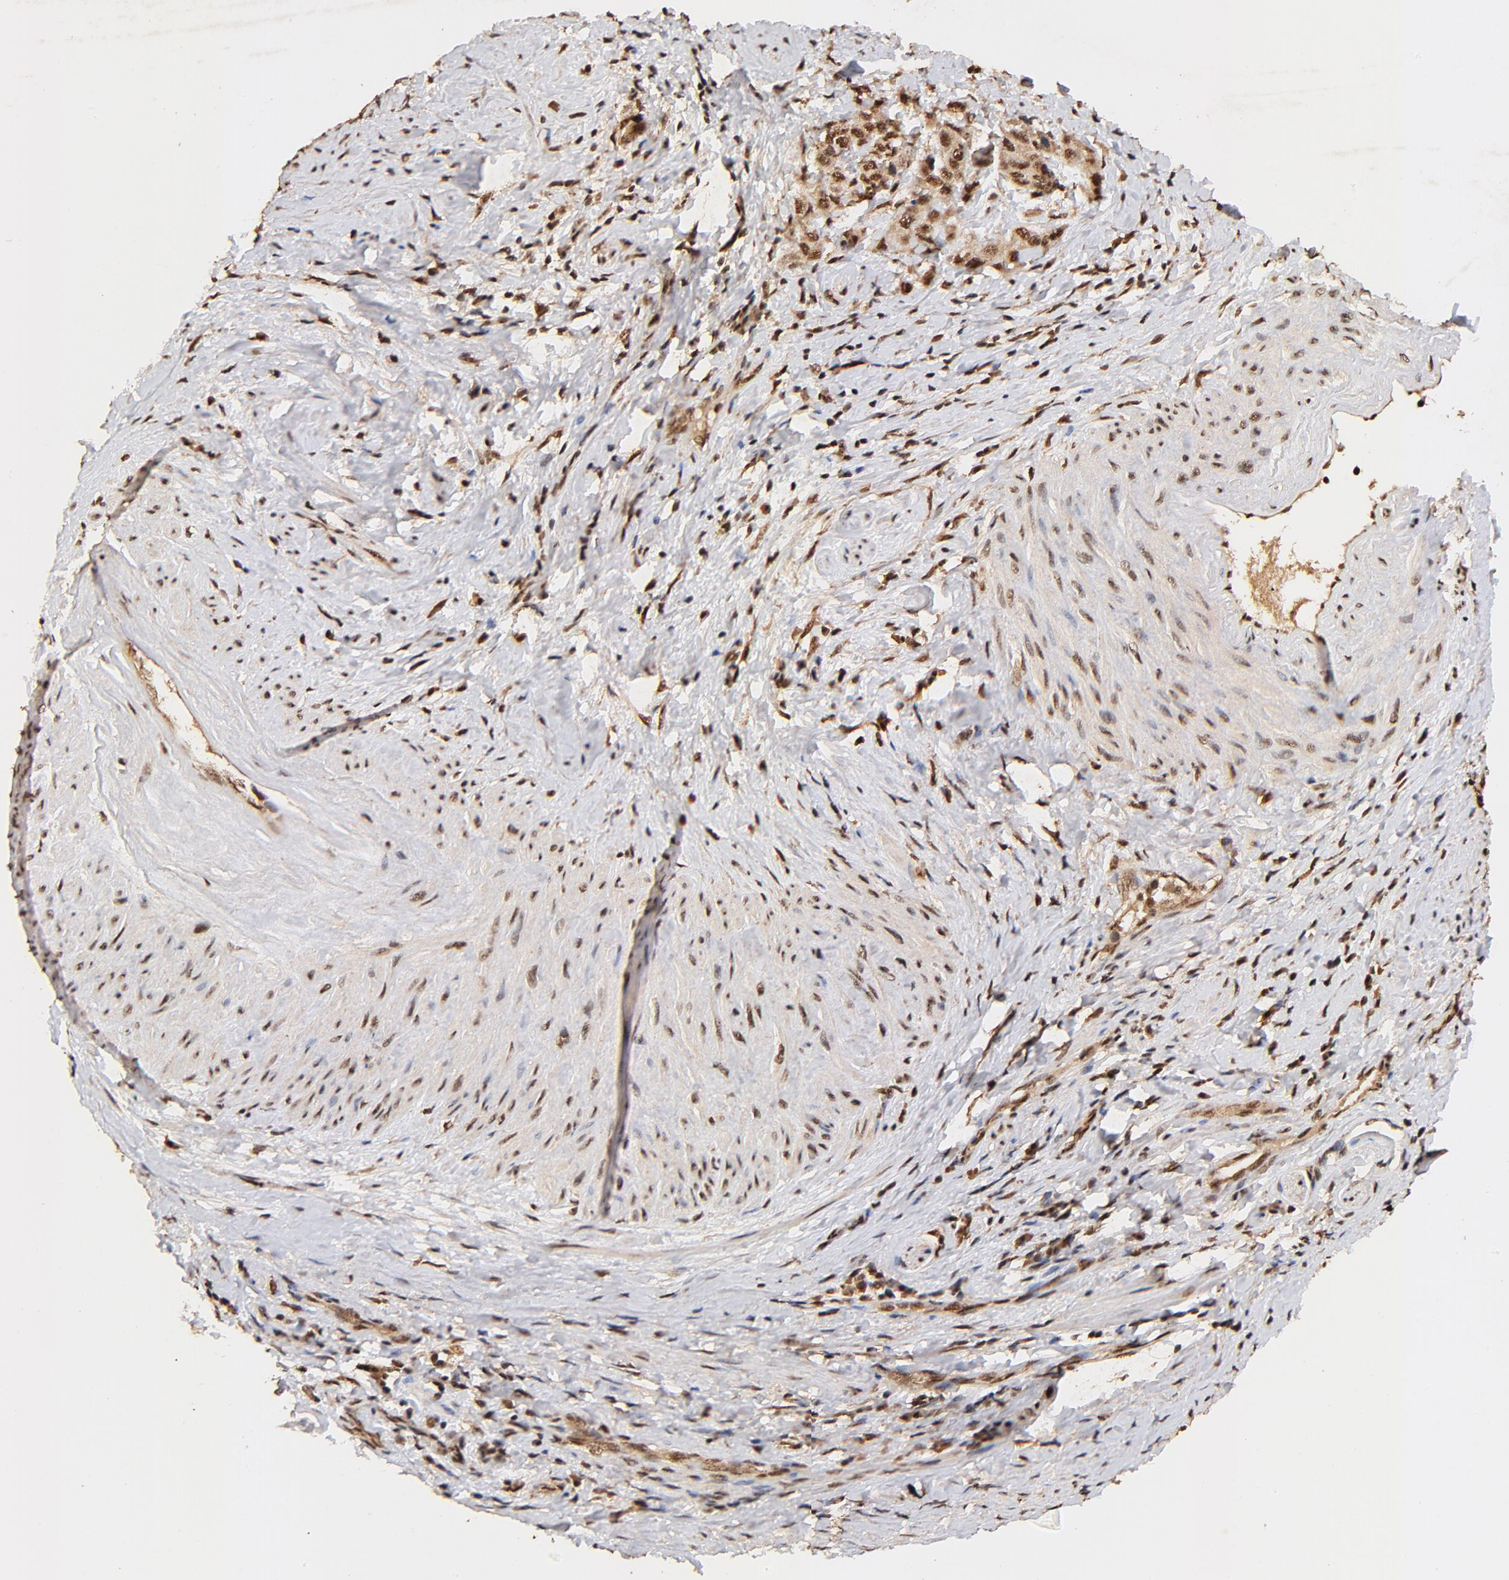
{"staining": {"intensity": "strong", "quantity": ">75%", "location": "cytoplasmic/membranous,nuclear"}, "tissue": "cervical cancer", "cell_type": "Tumor cells", "image_type": "cancer", "snomed": [{"axis": "morphology", "description": "Squamous cell carcinoma, NOS"}, {"axis": "topography", "description": "Cervix"}], "caption": "Human cervical squamous cell carcinoma stained with a brown dye shows strong cytoplasmic/membranous and nuclear positive positivity in about >75% of tumor cells.", "gene": "MED12", "patient": {"sex": "female", "age": 54}}